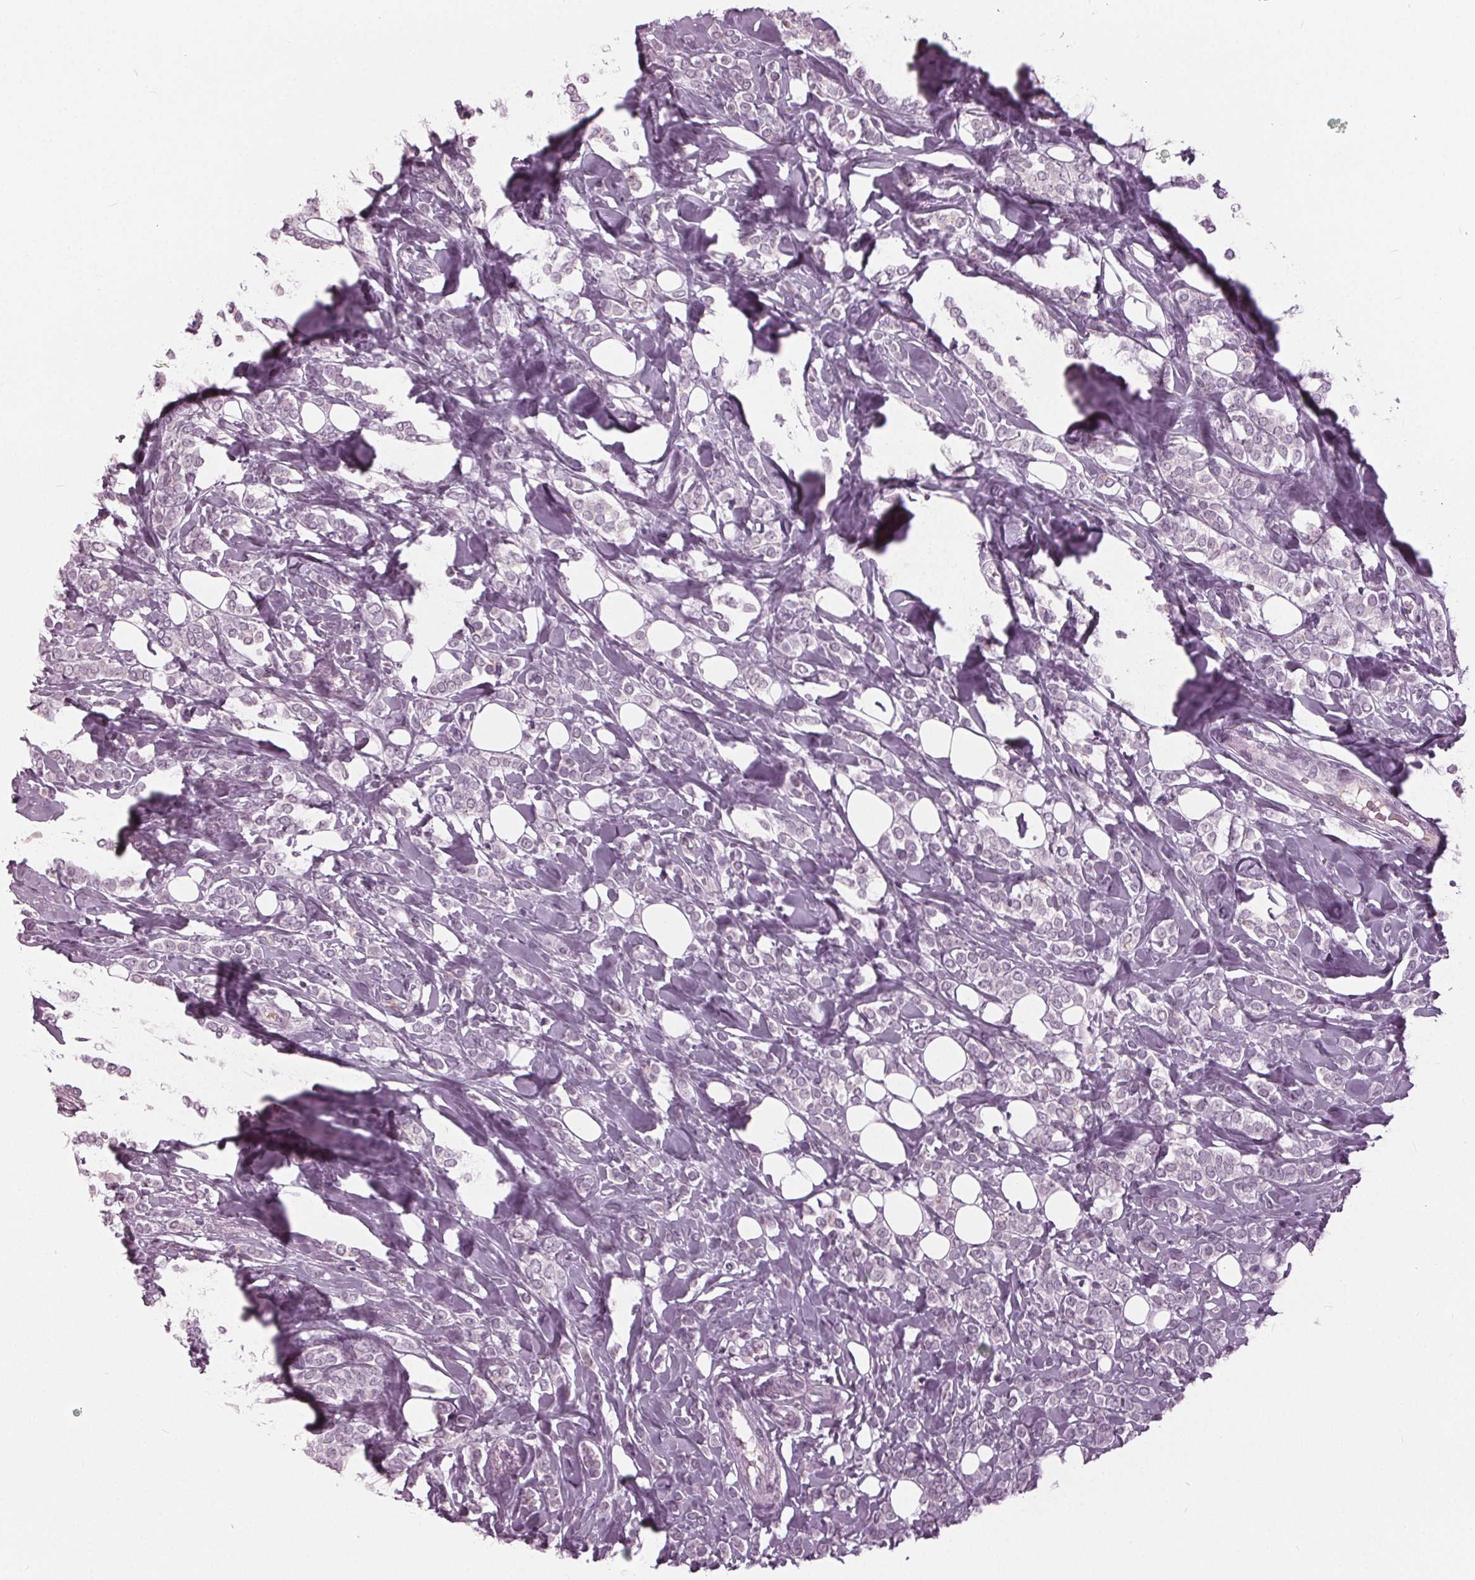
{"staining": {"intensity": "negative", "quantity": "none", "location": "none"}, "tissue": "breast cancer", "cell_type": "Tumor cells", "image_type": "cancer", "snomed": [{"axis": "morphology", "description": "Lobular carcinoma"}, {"axis": "topography", "description": "Breast"}], "caption": "There is no significant expression in tumor cells of breast cancer (lobular carcinoma).", "gene": "SLC9A4", "patient": {"sex": "female", "age": 49}}